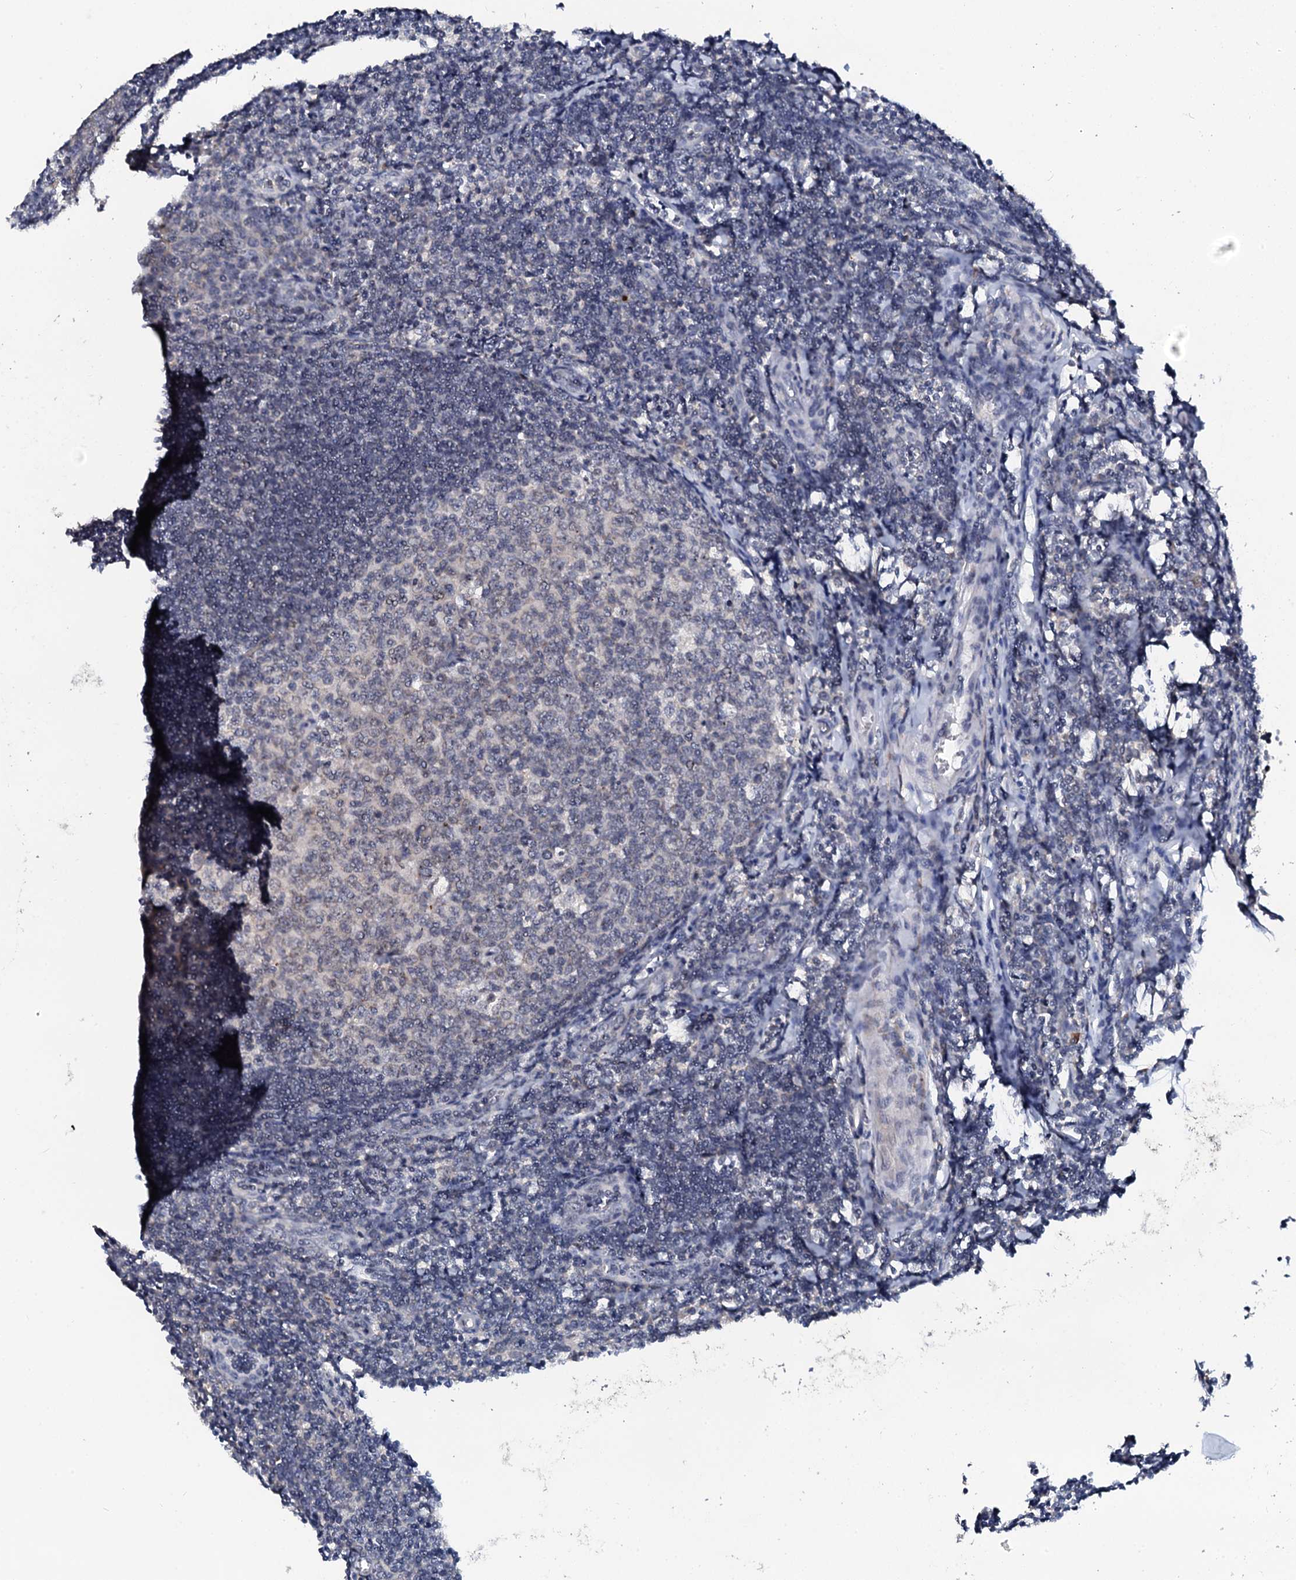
{"staining": {"intensity": "negative", "quantity": "none", "location": "none"}, "tissue": "tonsil", "cell_type": "Germinal center cells", "image_type": "normal", "snomed": [{"axis": "morphology", "description": "Normal tissue, NOS"}, {"axis": "topography", "description": "Tonsil"}], "caption": "Normal tonsil was stained to show a protein in brown. There is no significant staining in germinal center cells. (Brightfield microscopy of DAB (3,3'-diaminobenzidine) immunohistochemistry (IHC) at high magnification).", "gene": "NALF1", "patient": {"sex": "male", "age": 27}}